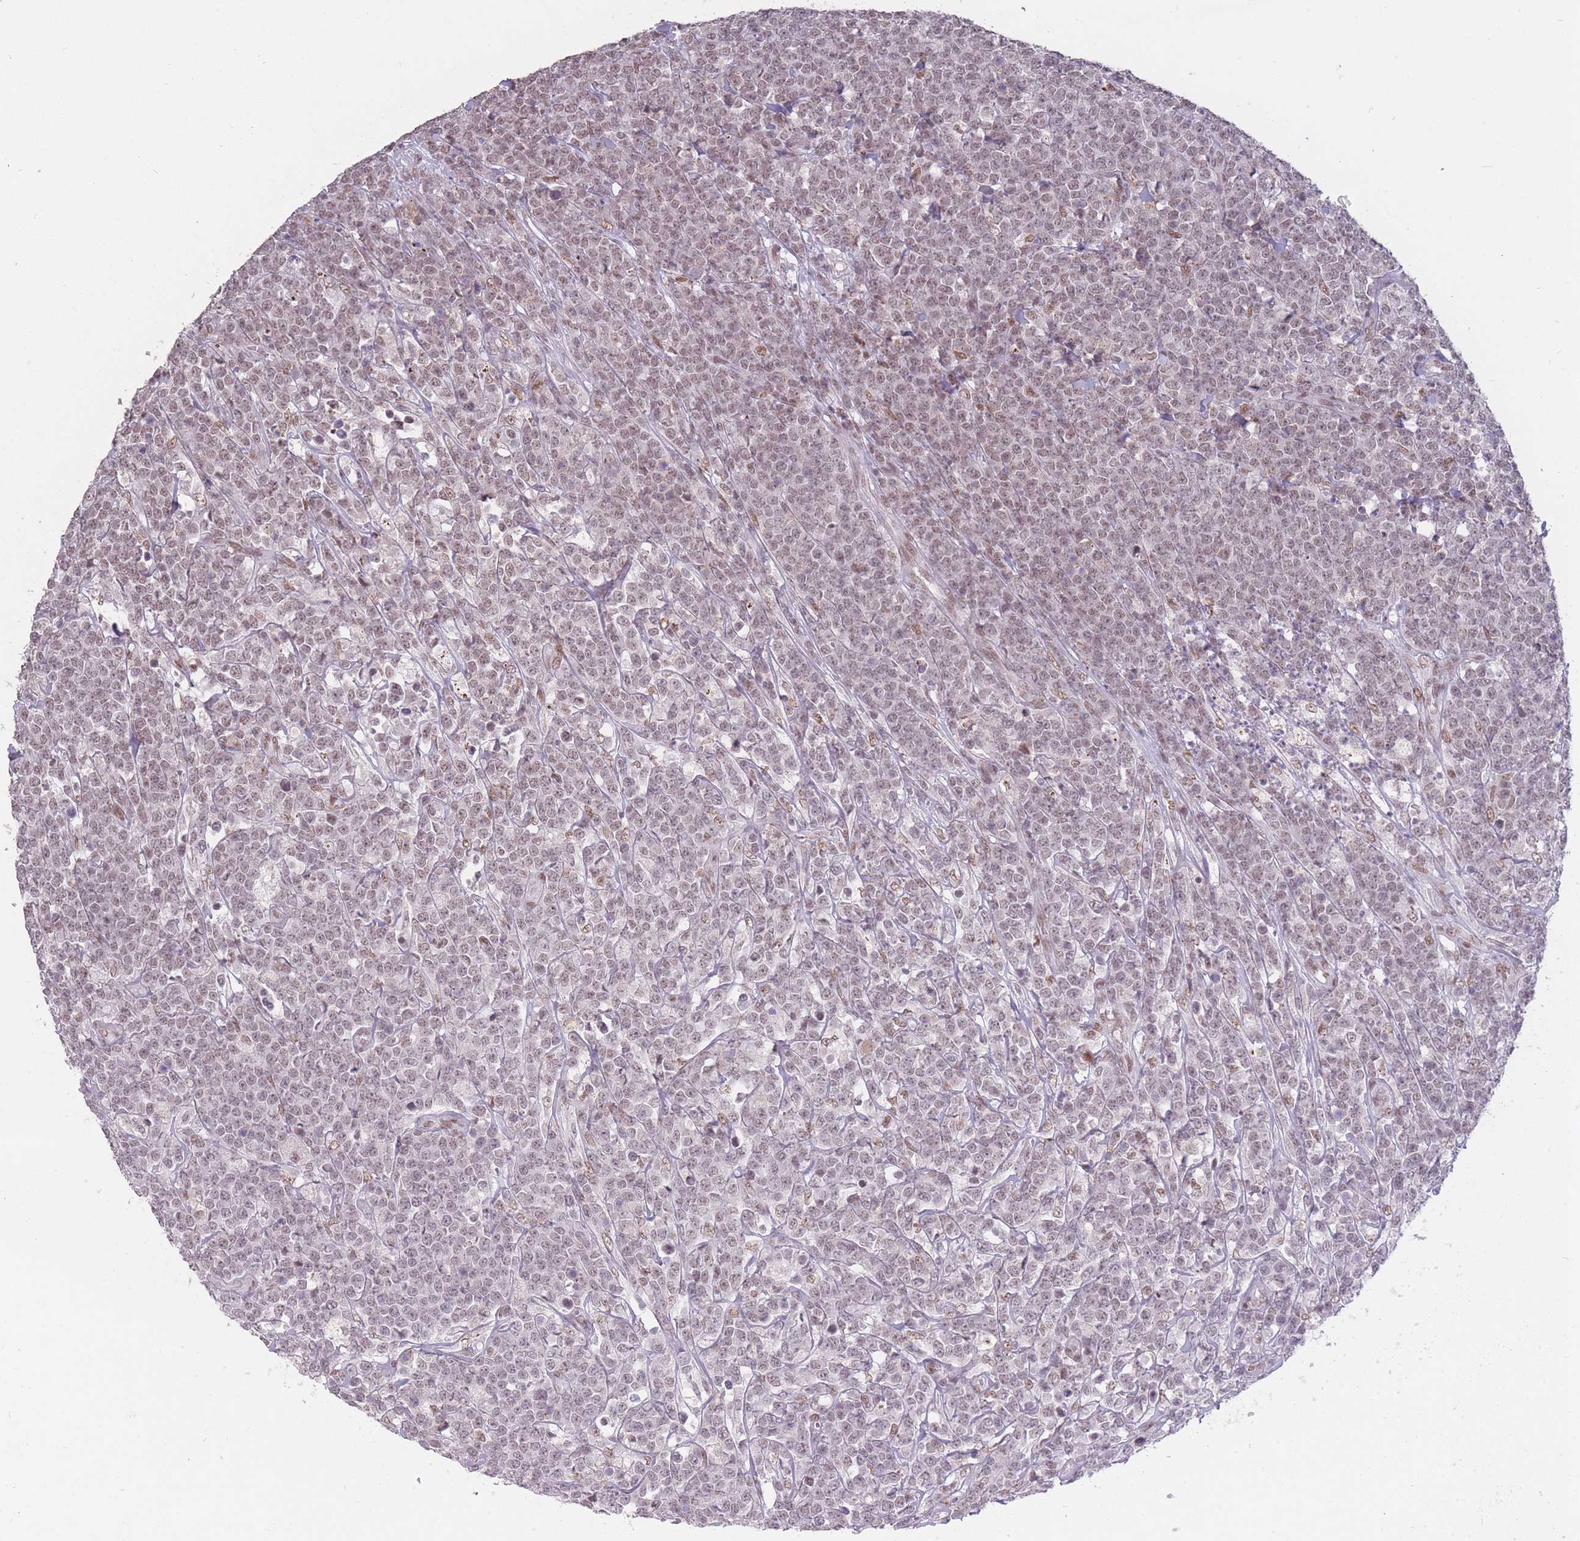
{"staining": {"intensity": "weak", "quantity": "25%-75%", "location": "nuclear"}, "tissue": "lymphoma", "cell_type": "Tumor cells", "image_type": "cancer", "snomed": [{"axis": "morphology", "description": "Malignant lymphoma, non-Hodgkin's type, High grade"}, {"axis": "topography", "description": "Small intestine"}], "caption": "This is an image of immunohistochemistry staining of malignant lymphoma, non-Hodgkin's type (high-grade), which shows weak staining in the nuclear of tumor cells.", "gene": "HNRNPUL1", "patient": {"sex": "male", "age": 8}}